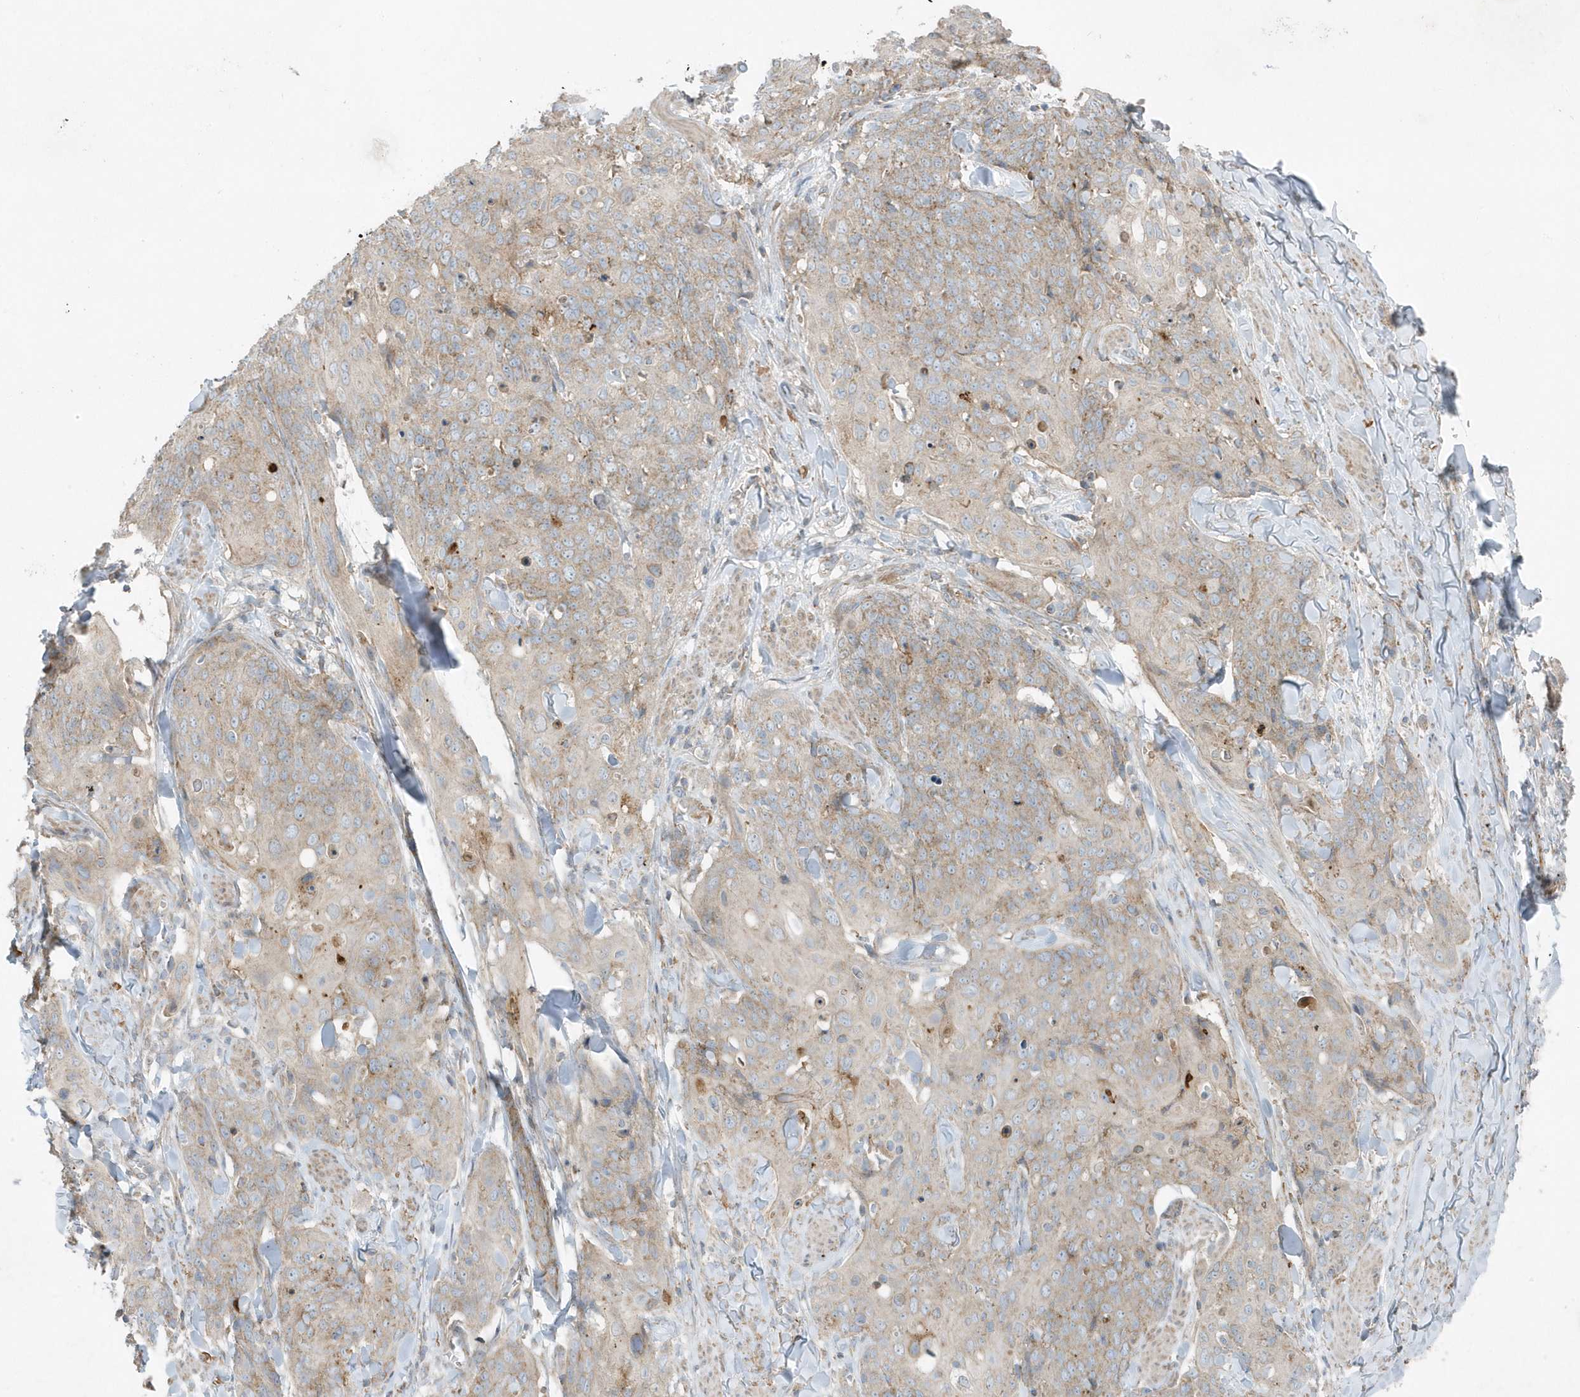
{"staining": {"intensity": "weak", "quantity": ">75%", "location": "cytoplasmic/membranous"}, "tissue": "skin cancer", "cell_type": "Tumor cells", "image_type": "cancer", "snomed": [{"axis": "morphology", "description": "Squamous cell carcinoma, NOS"}, {"axis": "topography", "description": "Skin"}, {"axis": "topography", "description": "Vulva"}], "caption": "The micrograph exhibits immunohistochemical staining of skin squamous cell carcinoma. There is weak cytoplasmic/membranous staining is identified in about >75% of tumor cells. (DAB (3,3'-diaminobenzidine) IHC with brightfield microscopy, high magnification).", "gene": "SLC38A2", "patient": {"sex": "female", "age": 85}}